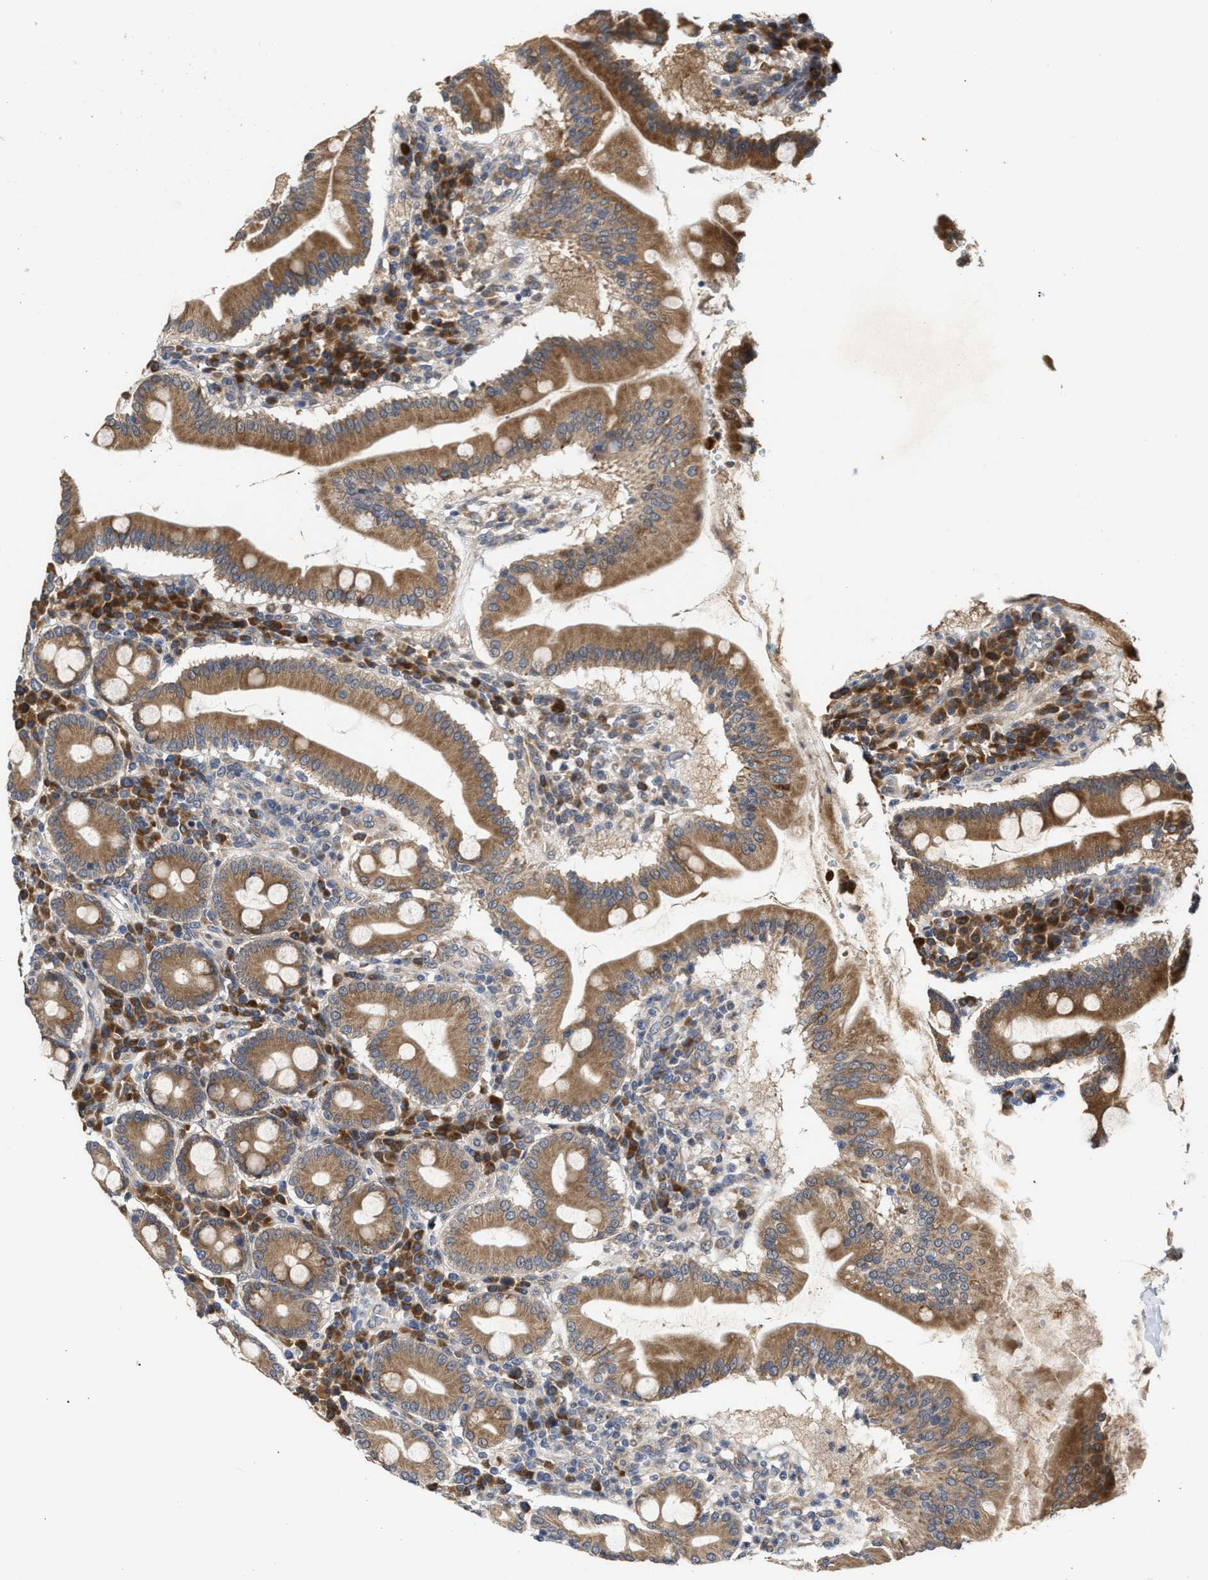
{"staining": {"intensity": "strong", "quantity": ">75%", "location": "cytoplasmic/membranous"}, "tissue": "duodenum", "cell_type": "Glandular cells", "image_type": "normal", "snomed": [{"axis": "morphology", "description": "Normal tissue, NOS"}, {"axis": "topography", "description": "Duodenum"}], "caption": "High-power microscopy captured an immunohistochemistry histopathology image of normal duodenum, revealing strong cytoplasmic/membranous positivity in about >75% of glandular cells. (DAB IHC with brightfield microscopy, high magnification).", "gene": "SAR1A", "patient": {"sex": "male", "age": 50}}